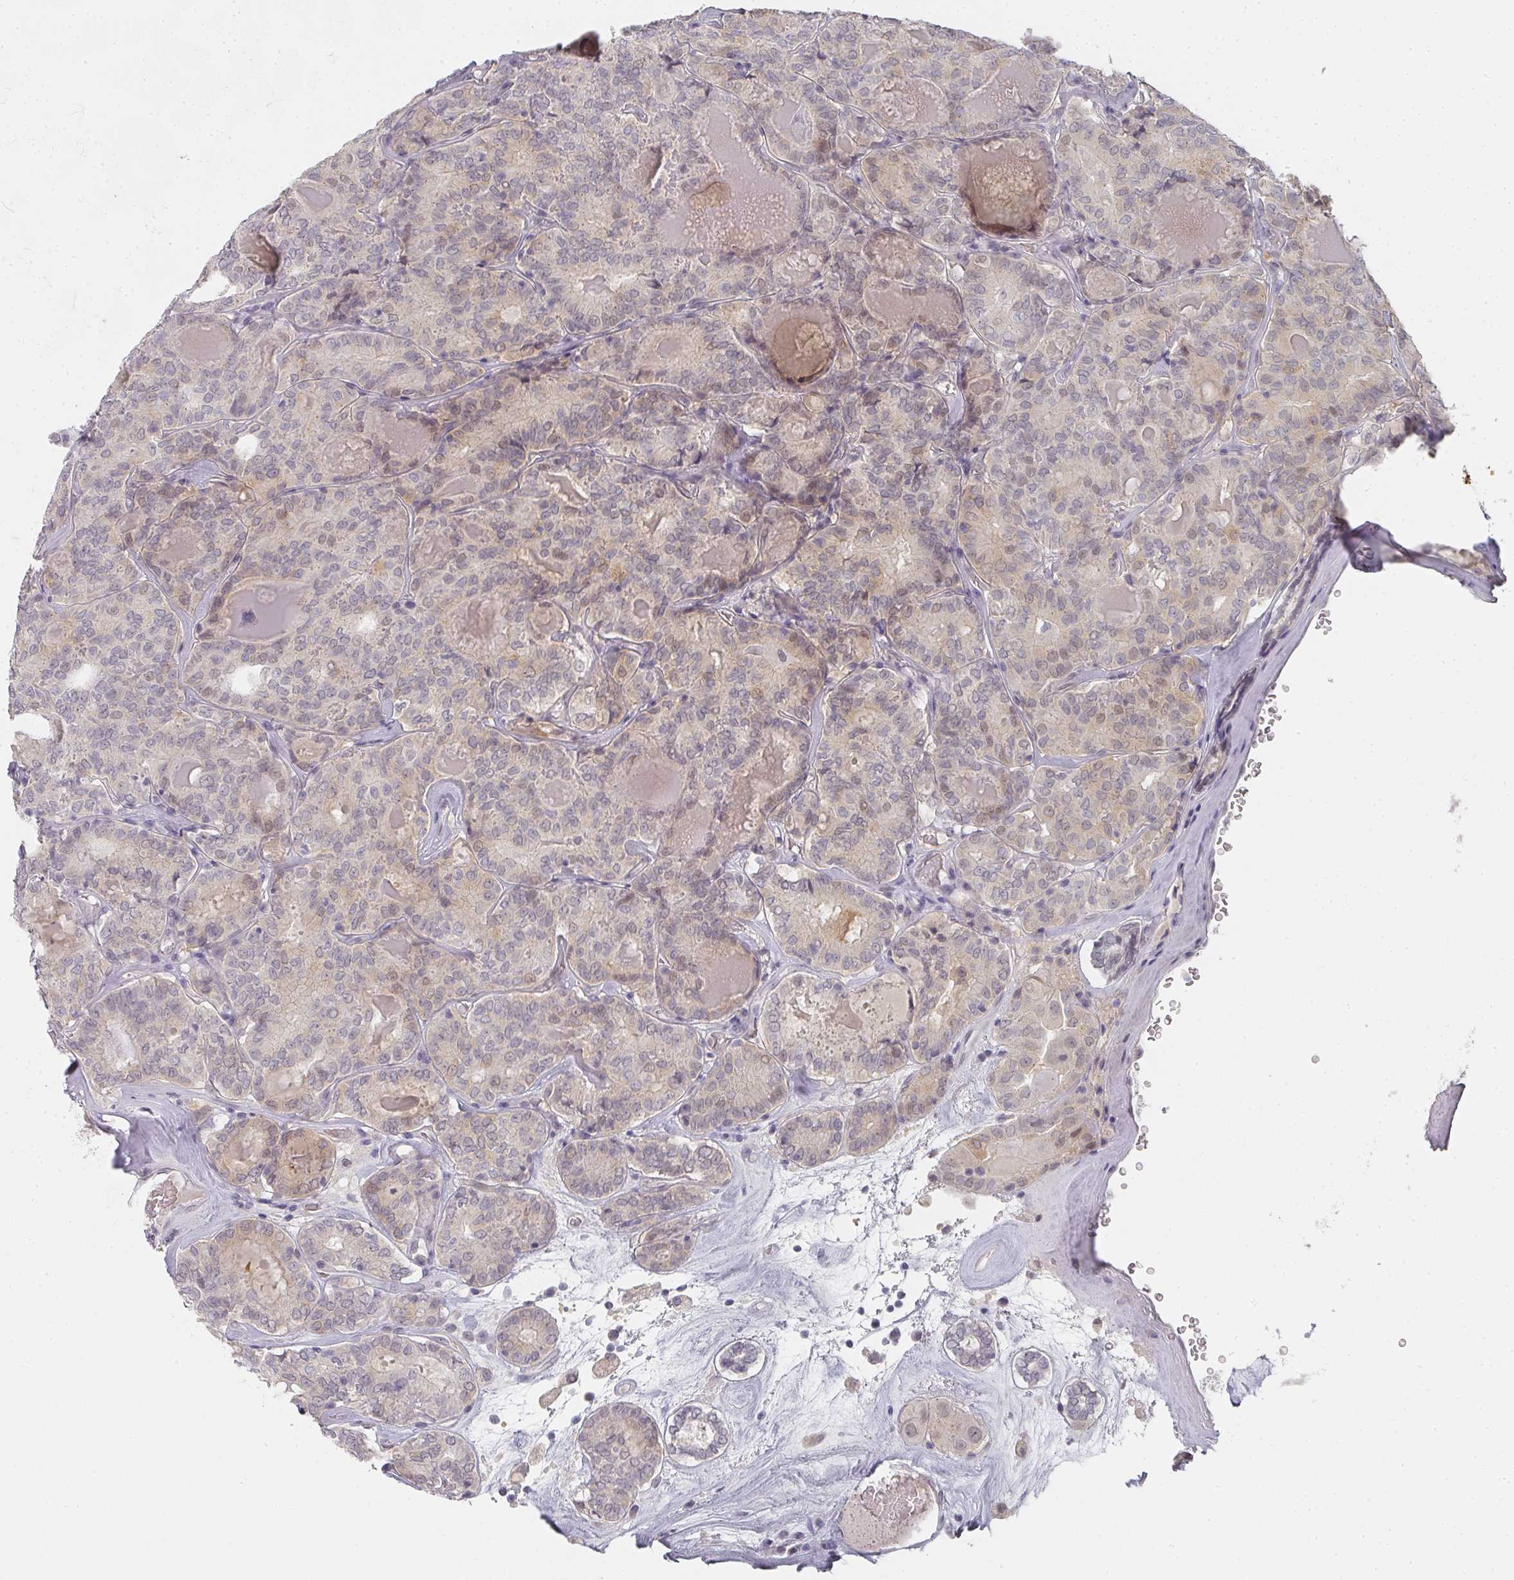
{"staining": {"intensity": "weak", "quantity": "<25%", "location": "nuclear"}, "tissue": "thyroid cancer", "cell_type": "Tumor cells", "image_type": "cancer", "snomed": [{"axis": "morphology", "description": "Papillary adenocarcinoma, NOS"}, {"axis": "topography", "description": "Thyroid gland"}], "caption": "Papillary adenocarcinoma (thyroid) was stained to show a protein in brown. There is no significant positivity in tumor cells.", "gene": "SHISA2", "patient": {"sex": "female", "age": 72}}